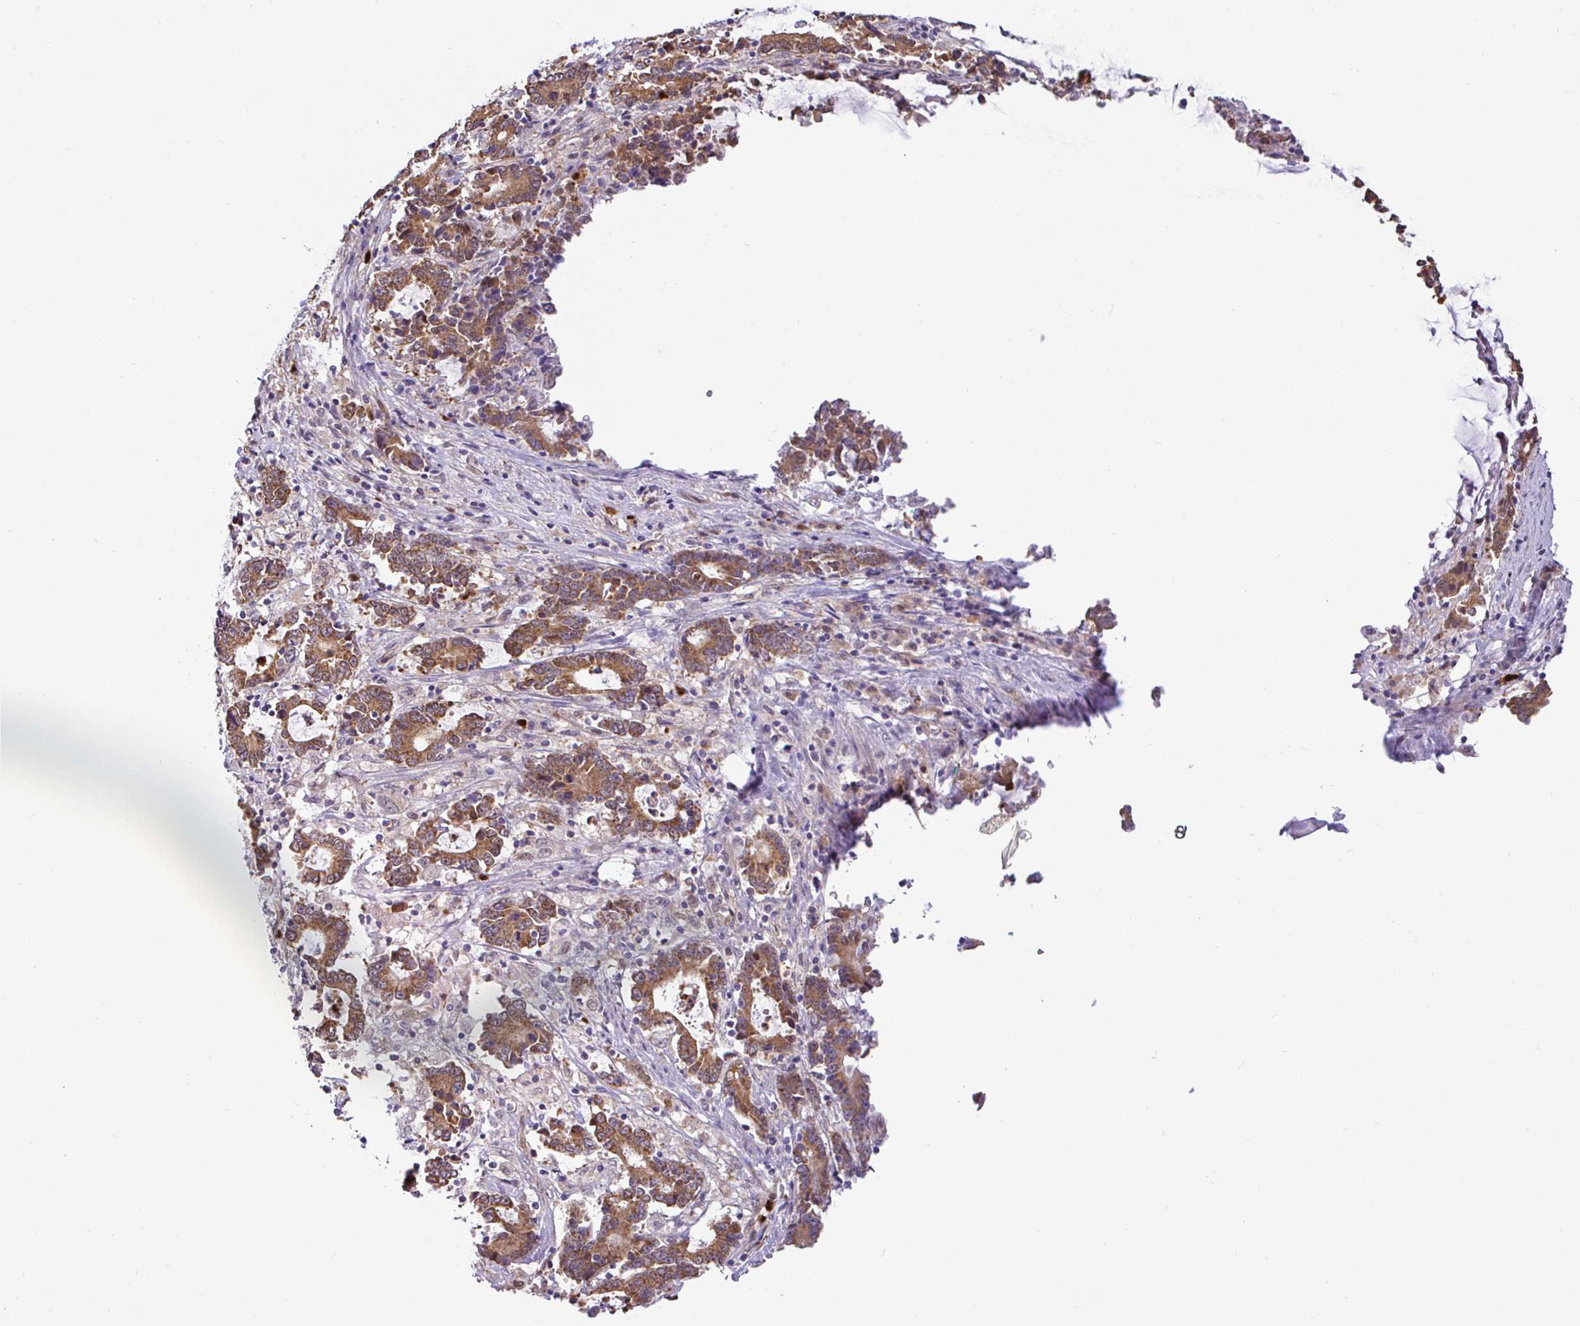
{"staining": {"intensity": "moderate", "quantity": ">75%", "location": "cytoplasmic/membranous"}, "tissue": "stomach cancer", "cell_type": "Tumor cells", "image_type": "cancer", "snomed": [{"axis": "morphology", "description": "Adenocarcinoma, NOS"}, {"axis": "topography", "description": "Stomach, upper"}], "caption": "This image shows immunohistochemistry staining of human stomach cancer (adenocarcinoma), with medium moderate cytoplasmic/membranous positivity in about >75% of tumor cells.", "gene": "DLEU7", "patient": {"sex": "male", "age": 68}}